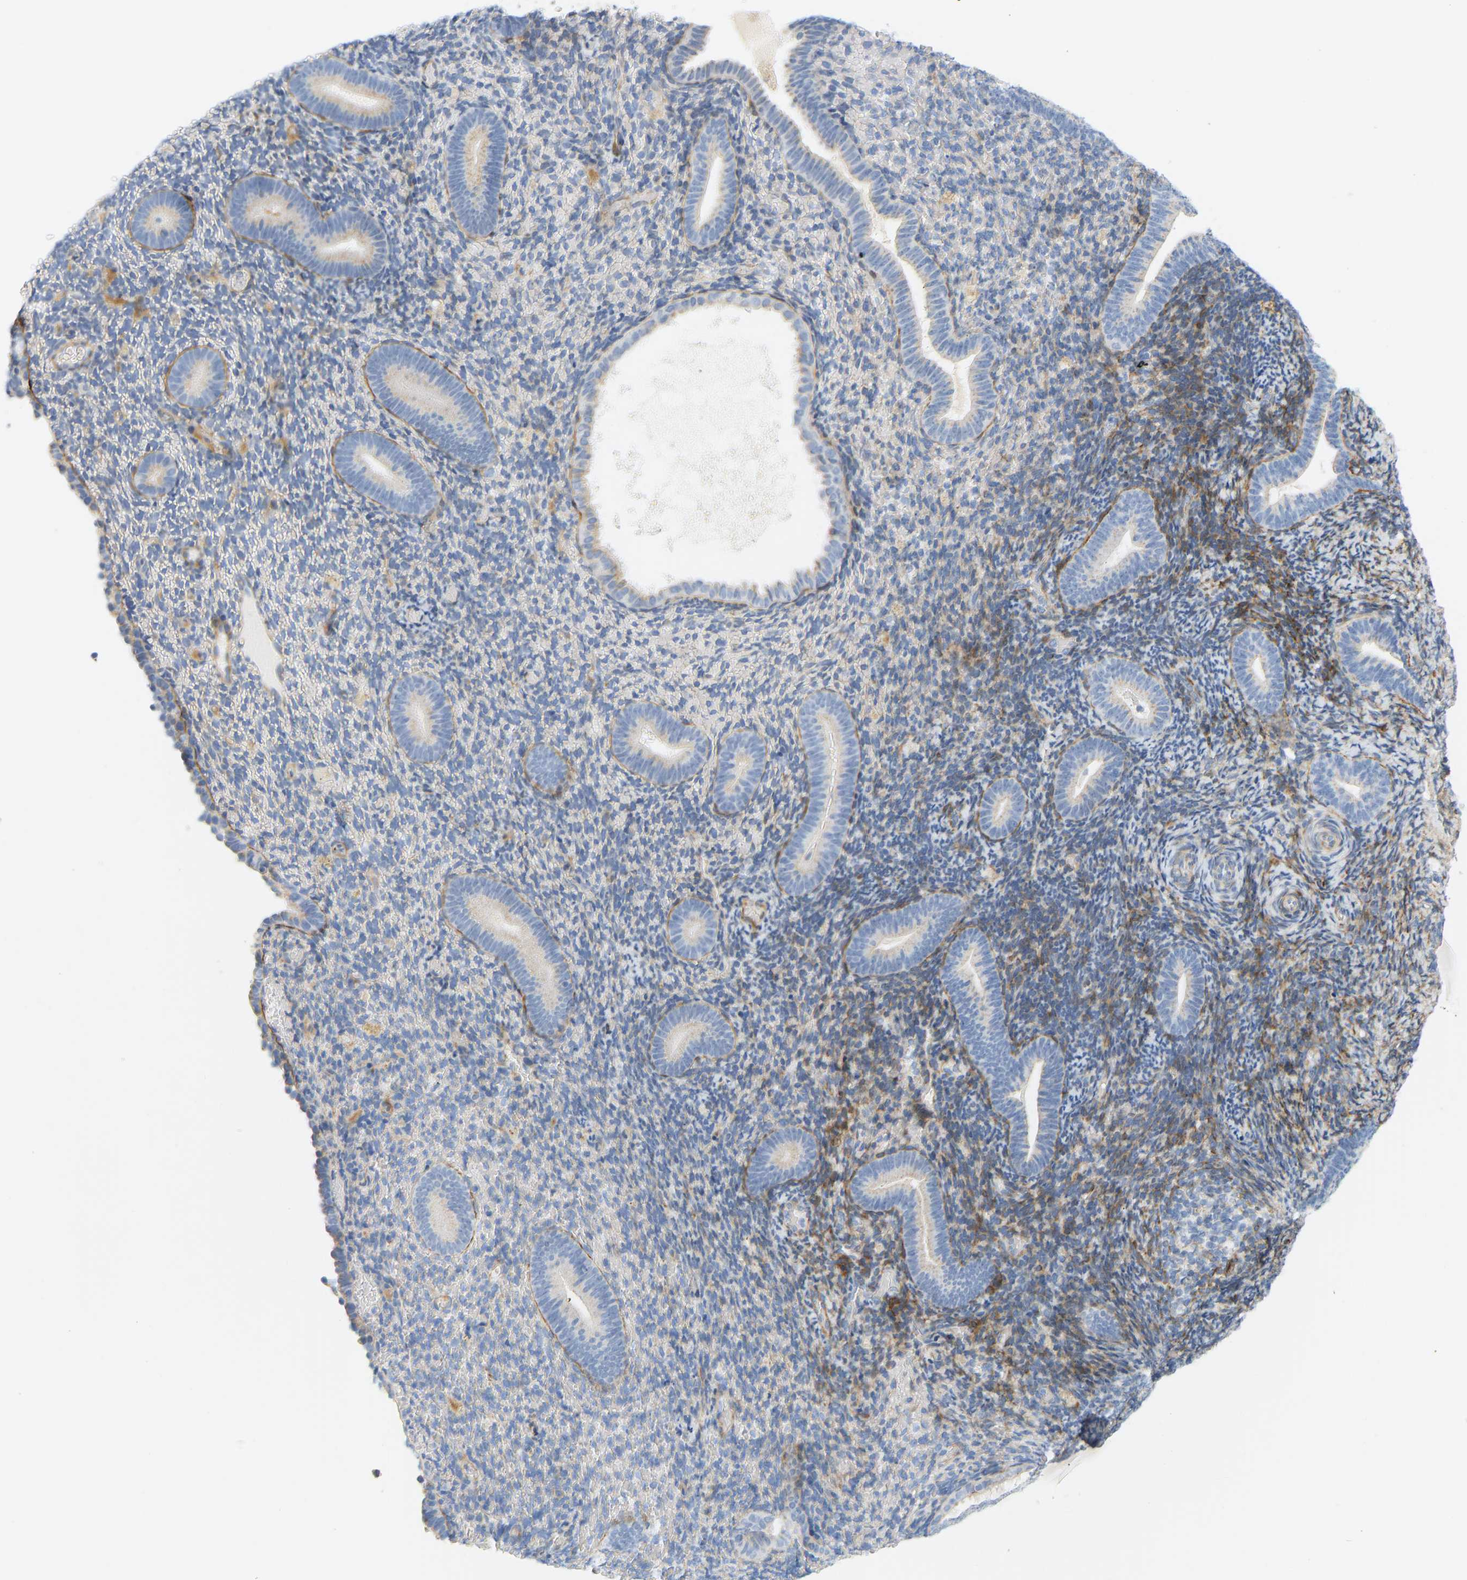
{"staining": {"intensity": "negative", "quantity": "none", "location": "none"}, "tissue": "endometrium", "cell_type": "Cells in endometrial stroma", "image_type": "normal", "snomed": [{"axis": "morphology", "description": "Normal tissue, NOS"}, {"axis": "topography", "description": "Endometrium"}], "caption": "Cells in endometrial stroma show no significant expression in normal endometrium.", "gene": "SLC30A7", "patient": {"sex": "female", "age": 51}}